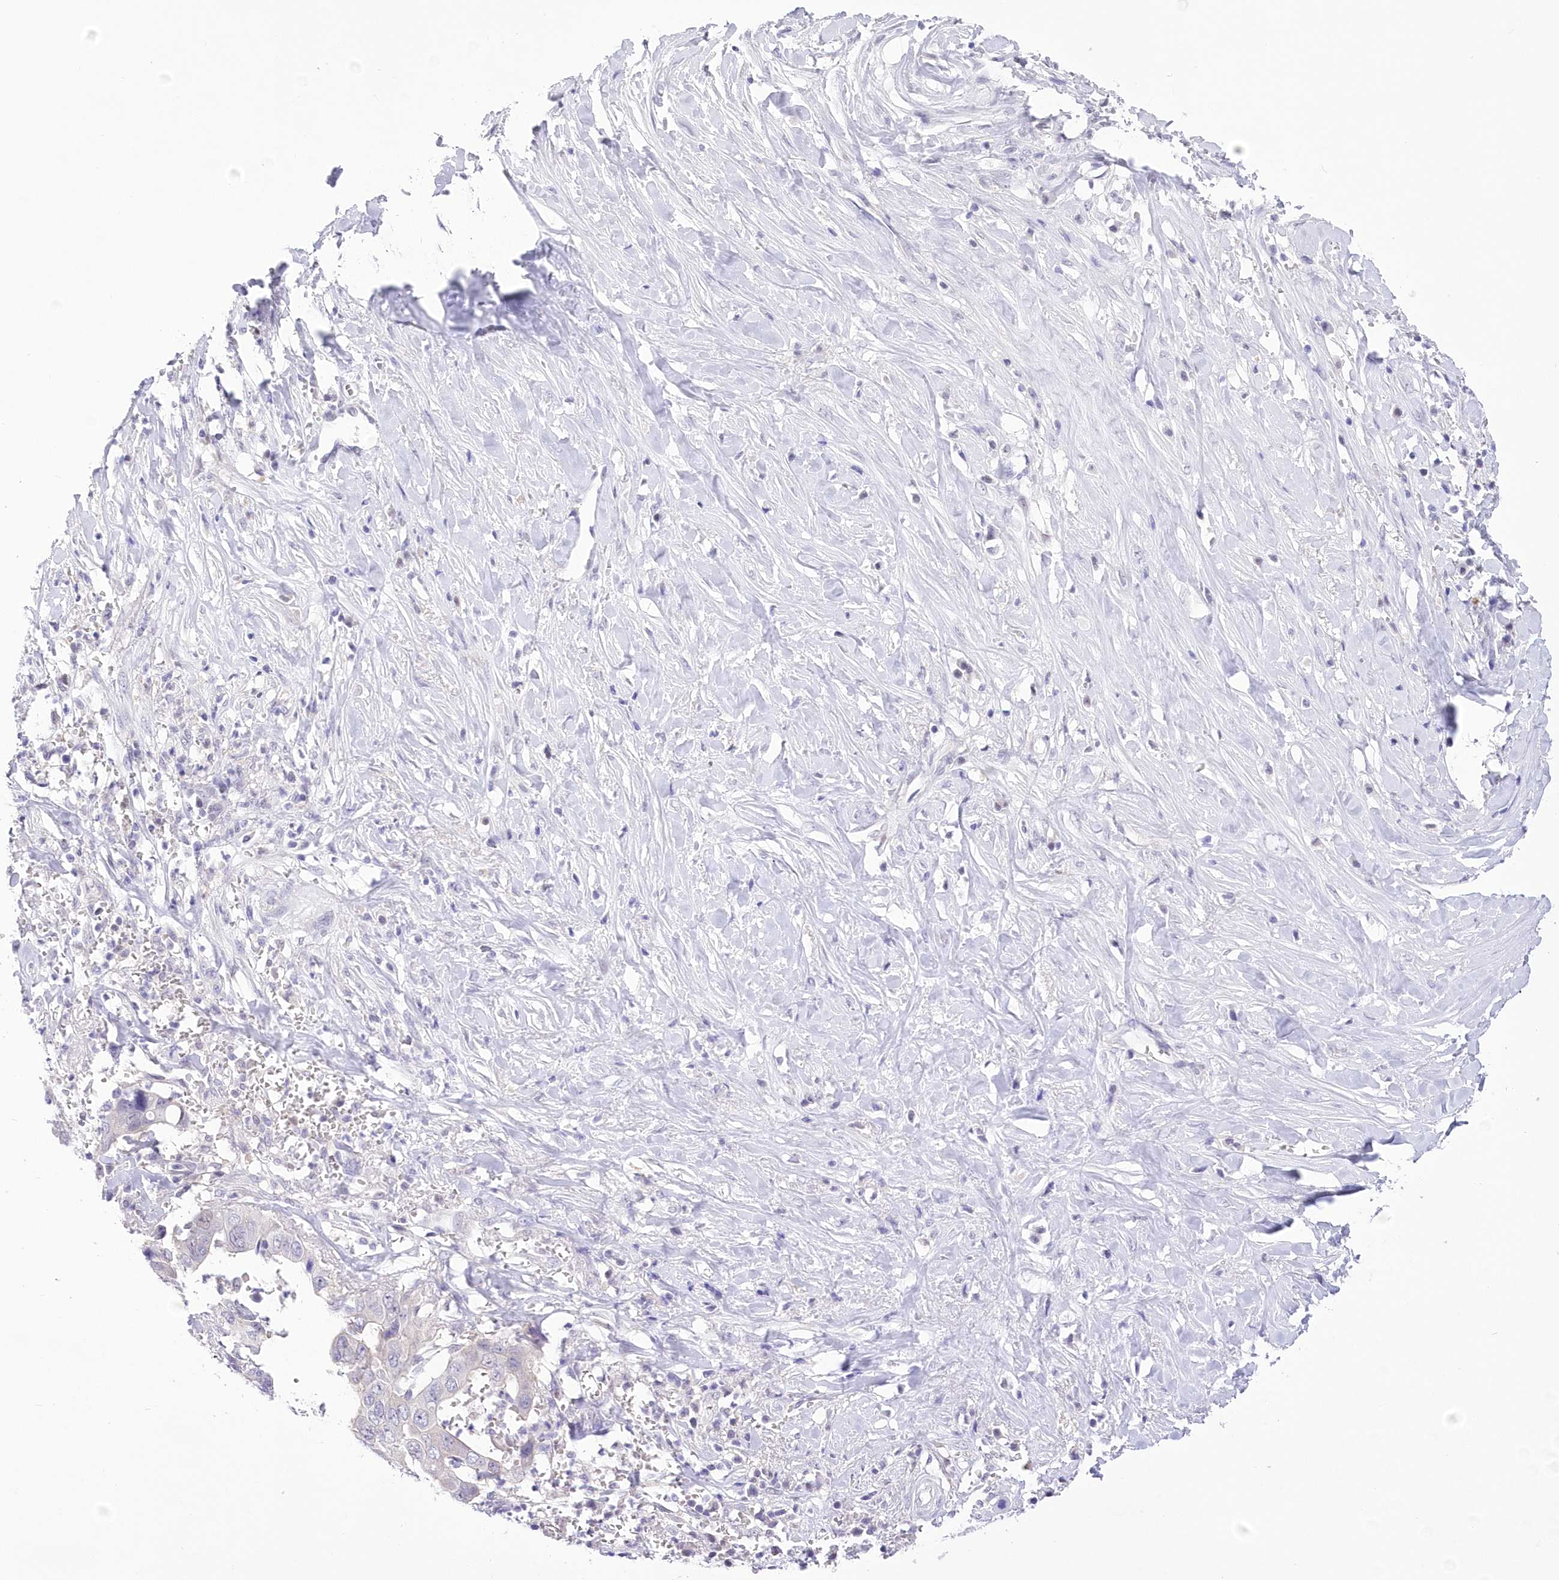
{"staining": {"intensity": "negative", "quantity": "none", "location": "none"}, "tissue": "liver cancer", "cell_type": "Tumor cells", "image_type": "cancer", "snomed": [{"axis": "morphology", "description": "Cholangiocarcinoma"}, {"axis": "topography", "description": "Liver"}], "caption": "This is a histopathology image of immunohistochemistry (IHC) staining of liver cancer, which shows no expression in tumor cells. (Brightfield microscopy of DAB immunohistochemistry (IHC) at high magnification).", "gene": "UBA6", "patient": {"sex": "female", "age": 79}}